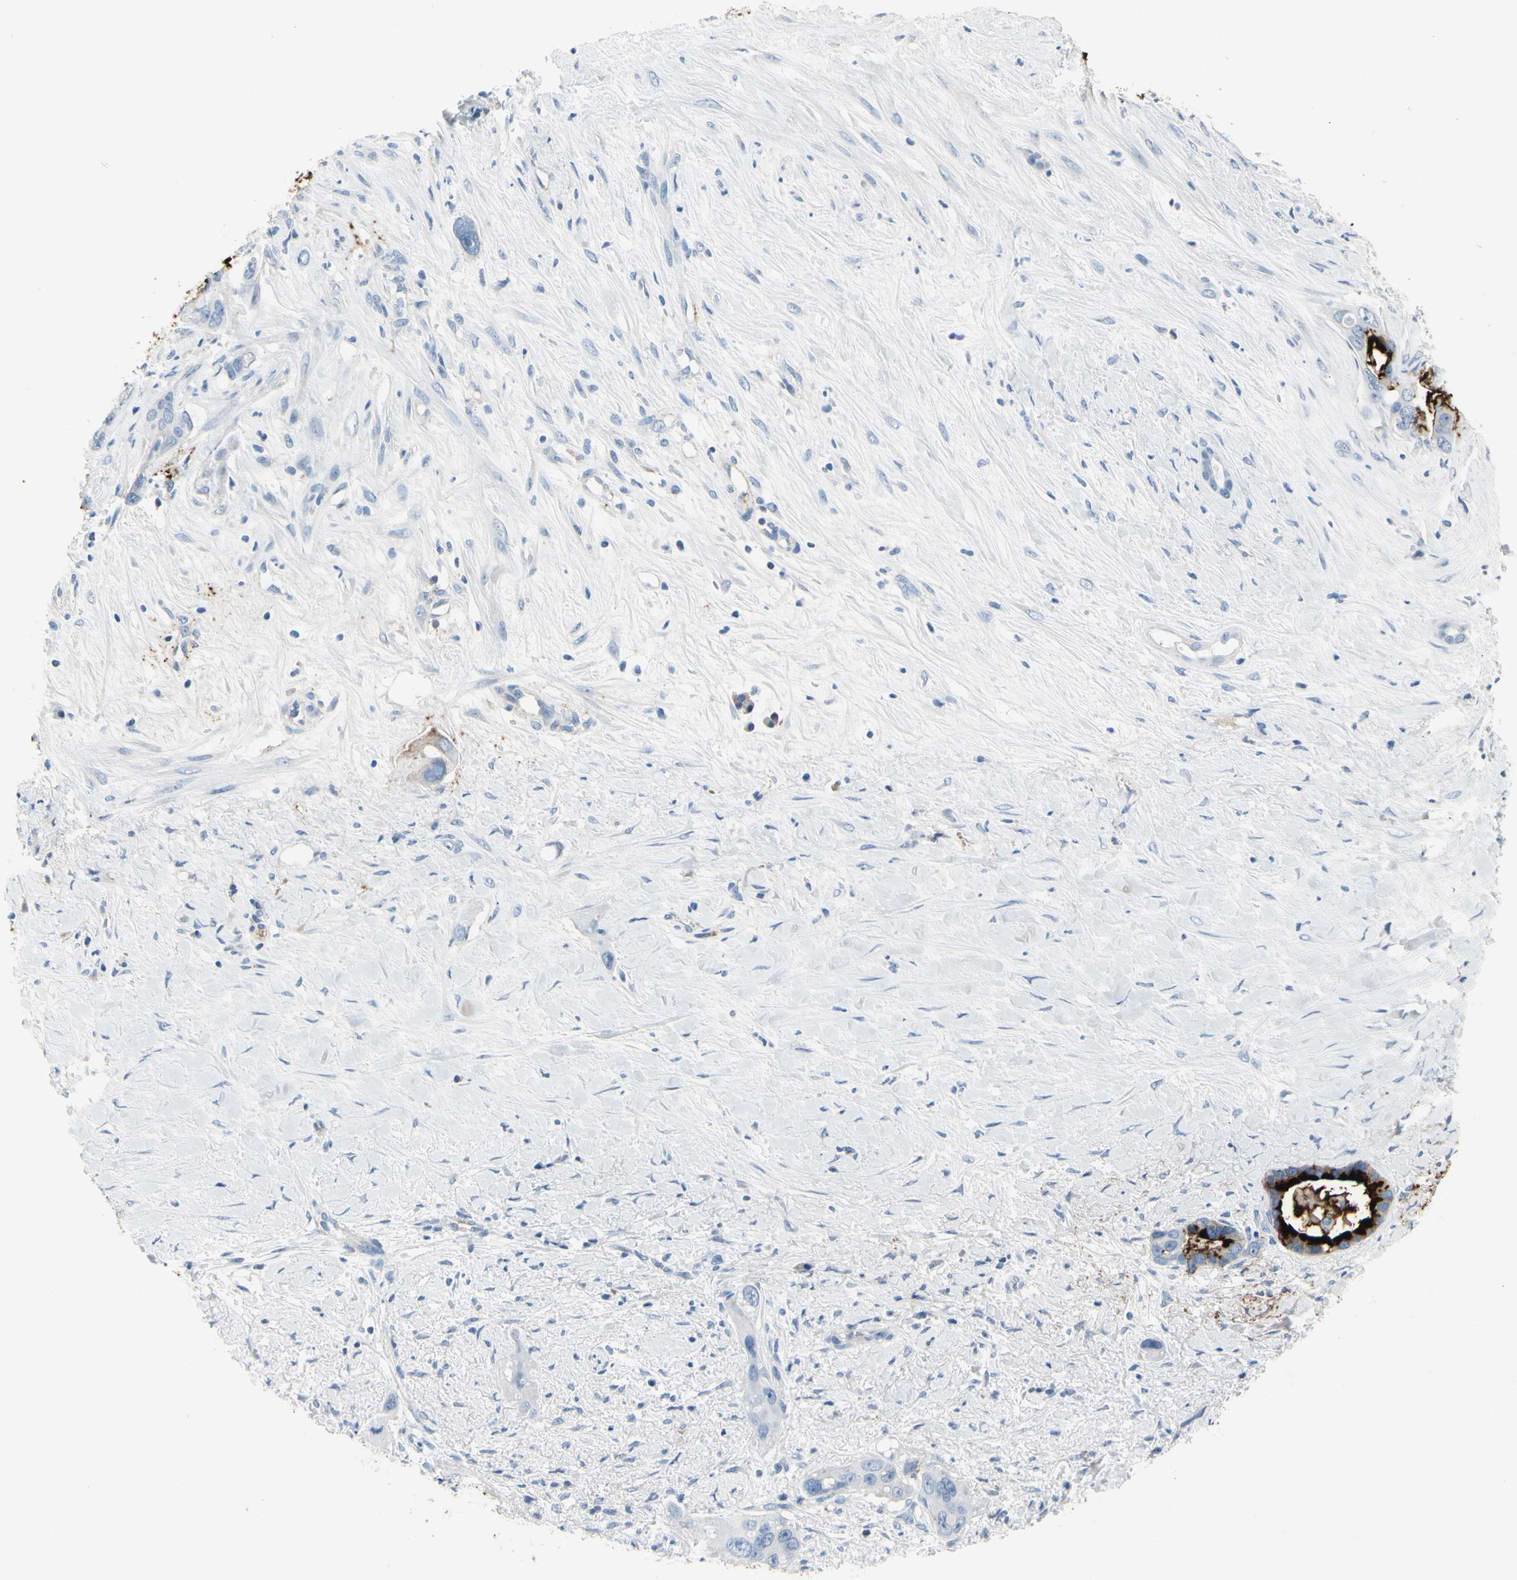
{"staining": {"intensity": "strong", "quantity": "25%-75%", "location": "cytoplasmic/membranous"}, "tissue": "liver cancer", "cell_type": "Tumor cells", "image_type": "cancer", "snomed": [{"axis": "morphology", "description": "Cholangiocarcinoma"}, {"axis": "topography", "description": "Liver"}], "caption": "Liver cancer (cholangiocarcinoma) was stained to show a protein in brown. There is high levels of strong cytoplasmic/membranous expression in approximately 25%-75% of tumor cells.", "gene": "MUC5B", "patient": {"sex": "female", "age": 65}}